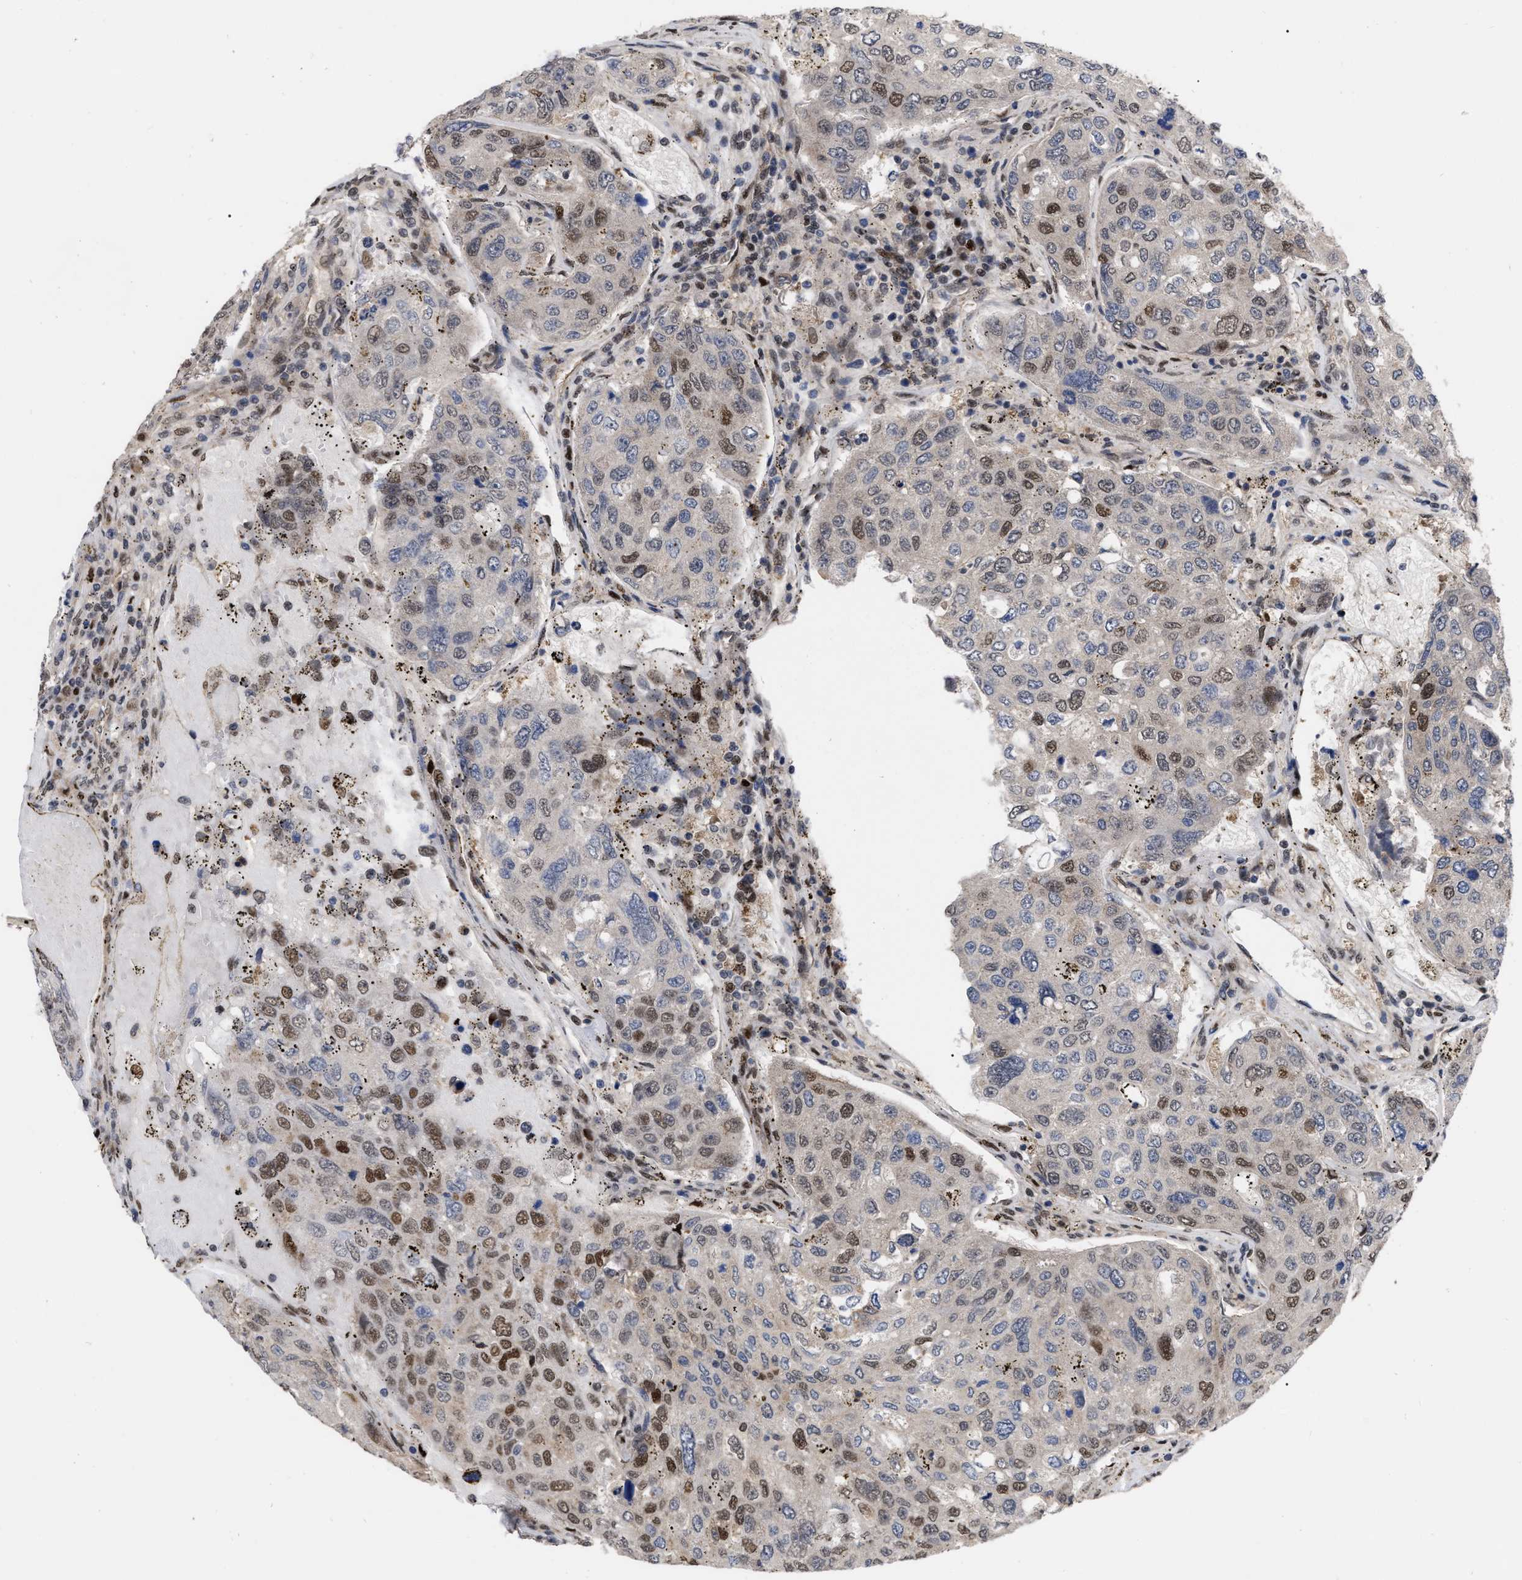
{"staining": {"intensity": "strong", "quantity": "25%-75%", "location": "cytoplasmic/membranous,nuclear"}, "tissue": "urothelial cancer", "cell_type": "Tumor cells", "image_type": "cancer", "snomed": [{"axis": "morphology", "description": "Urothelial carcinoma, High grade"}, {"axis": "topography", "description": "Lymph node"}, {"axis": "topography", "description": "Urinary bladder"}], "caption": "IHC of human urothelial cancer displays high levels of strong cytoplasmic/membranous and nuclear positivity in about 25%-75% of tumor cells.", "gene": "MDM4", "patient": {"sex": "male", "age": 51}}